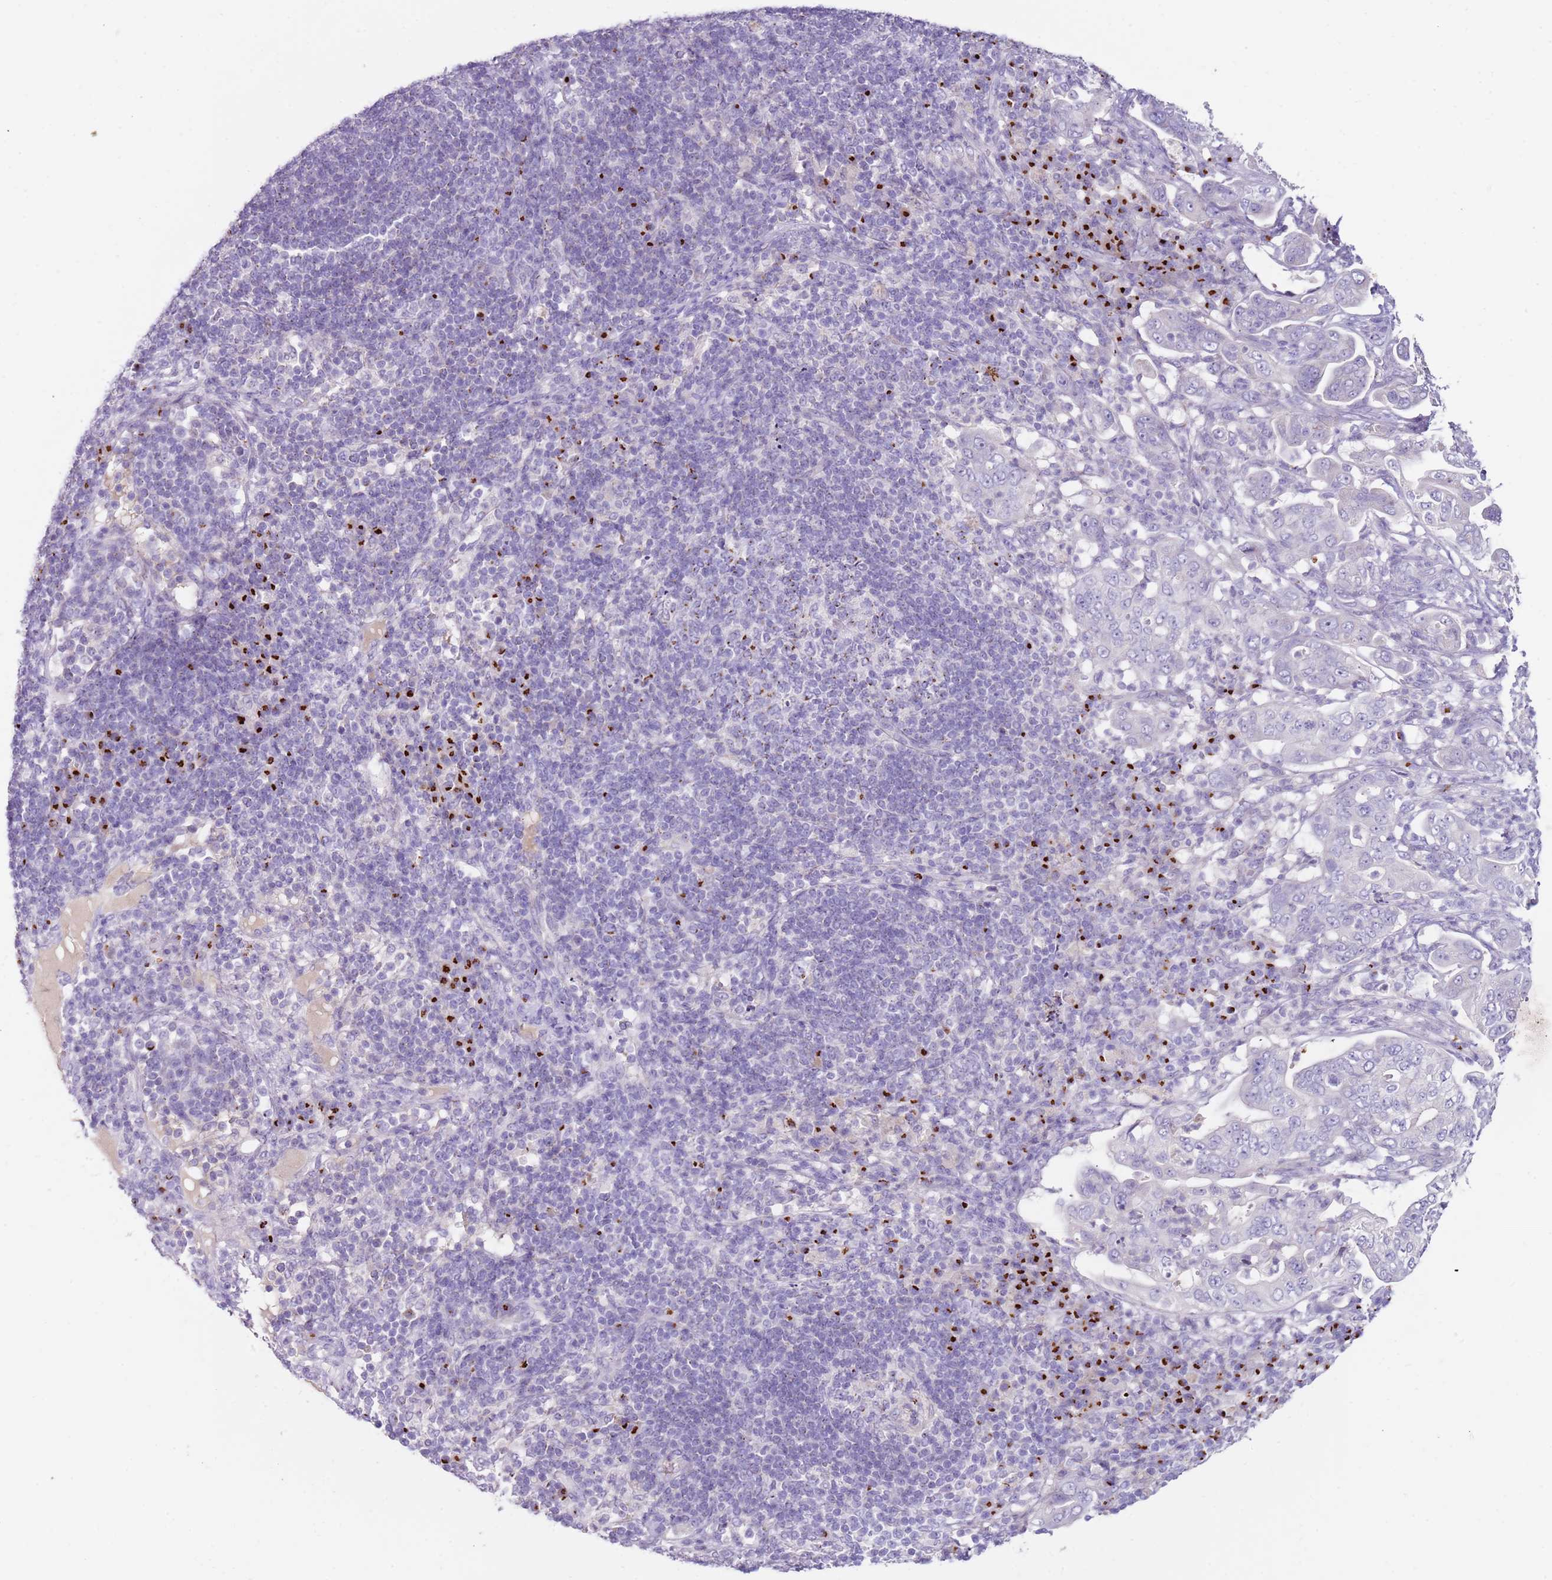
{"staining": {"intensity": "negative", "quantity": "none", "location": "none"}, "tissue": "pancreatic cancer", "cell_type": "Tumor cells", "image_type": "cancer", "snomed": [{"axis": "morphology", "description": "Normal tissue, NOS"}, {"axis": "morphology", "description": "Adenocarcinoma, NOS"}, {"axis": "topography", "description": "Lymph node"}, {"axis": "topography", "description": "Pancreas"}], "caption": "Pancreatic cancer was stained to show a protein in brown. There is no significant positivity in tumor cells.", "gene": "C2CD3", "patient": {"sex": "female", "age": 67}}